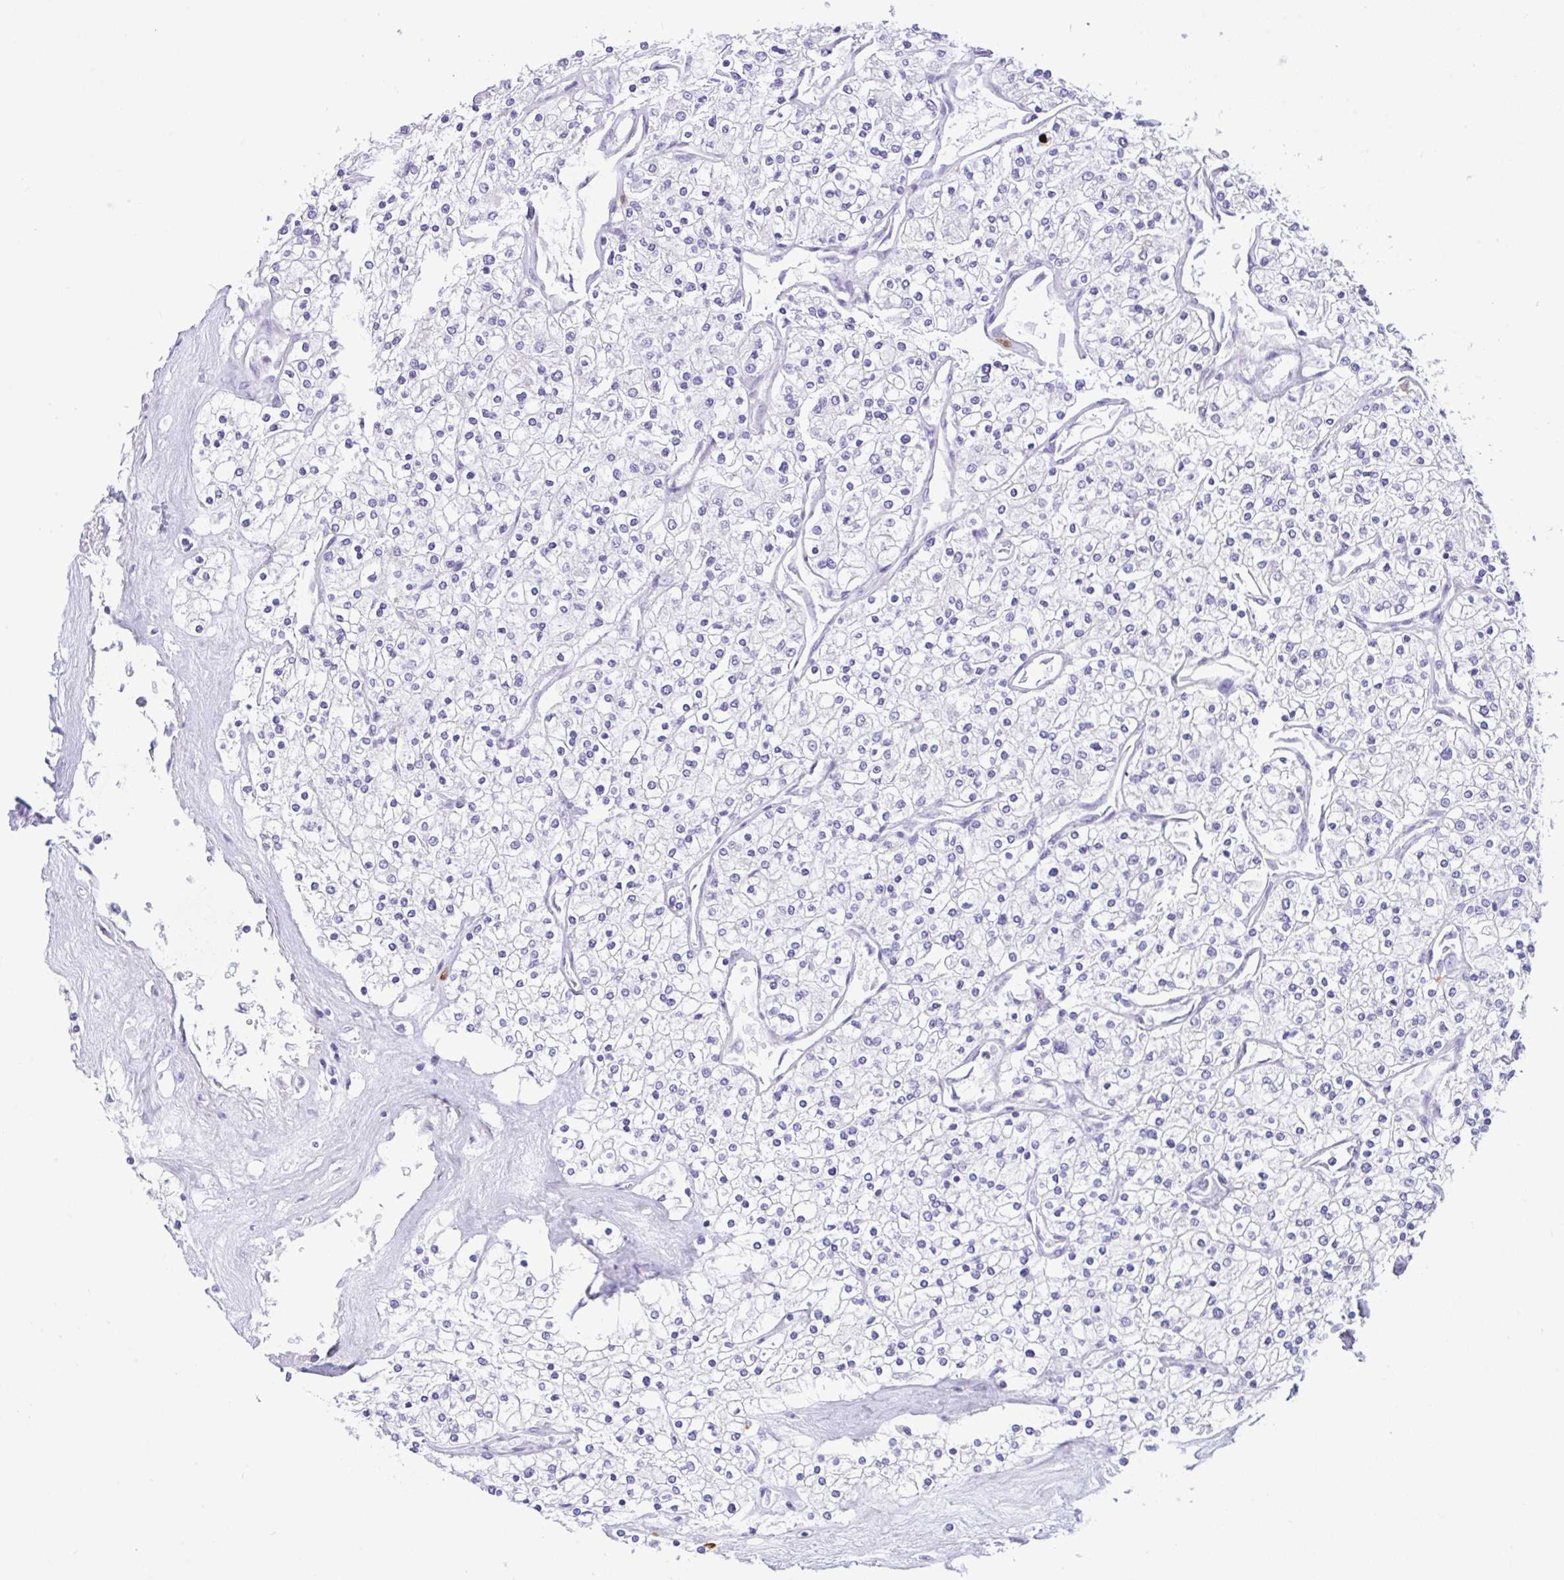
{"staining": {"intensity": "negative", "quantity": "none", "location": "none"}, "tissue": "renal cancer", "cell_type": "Tumor cells", "image_type": "cancer", "snomed": [{"axis": "morphology", "description": "Adenocarcinoma, NOS"}, {"axis": "topography", "description": "Kidney"}], "caption": "There is no significant positivity in tumor cells of adenocarcinoma (renal).", "gene": "NCF1", "patient": {"sex": "male", "age": 80}}